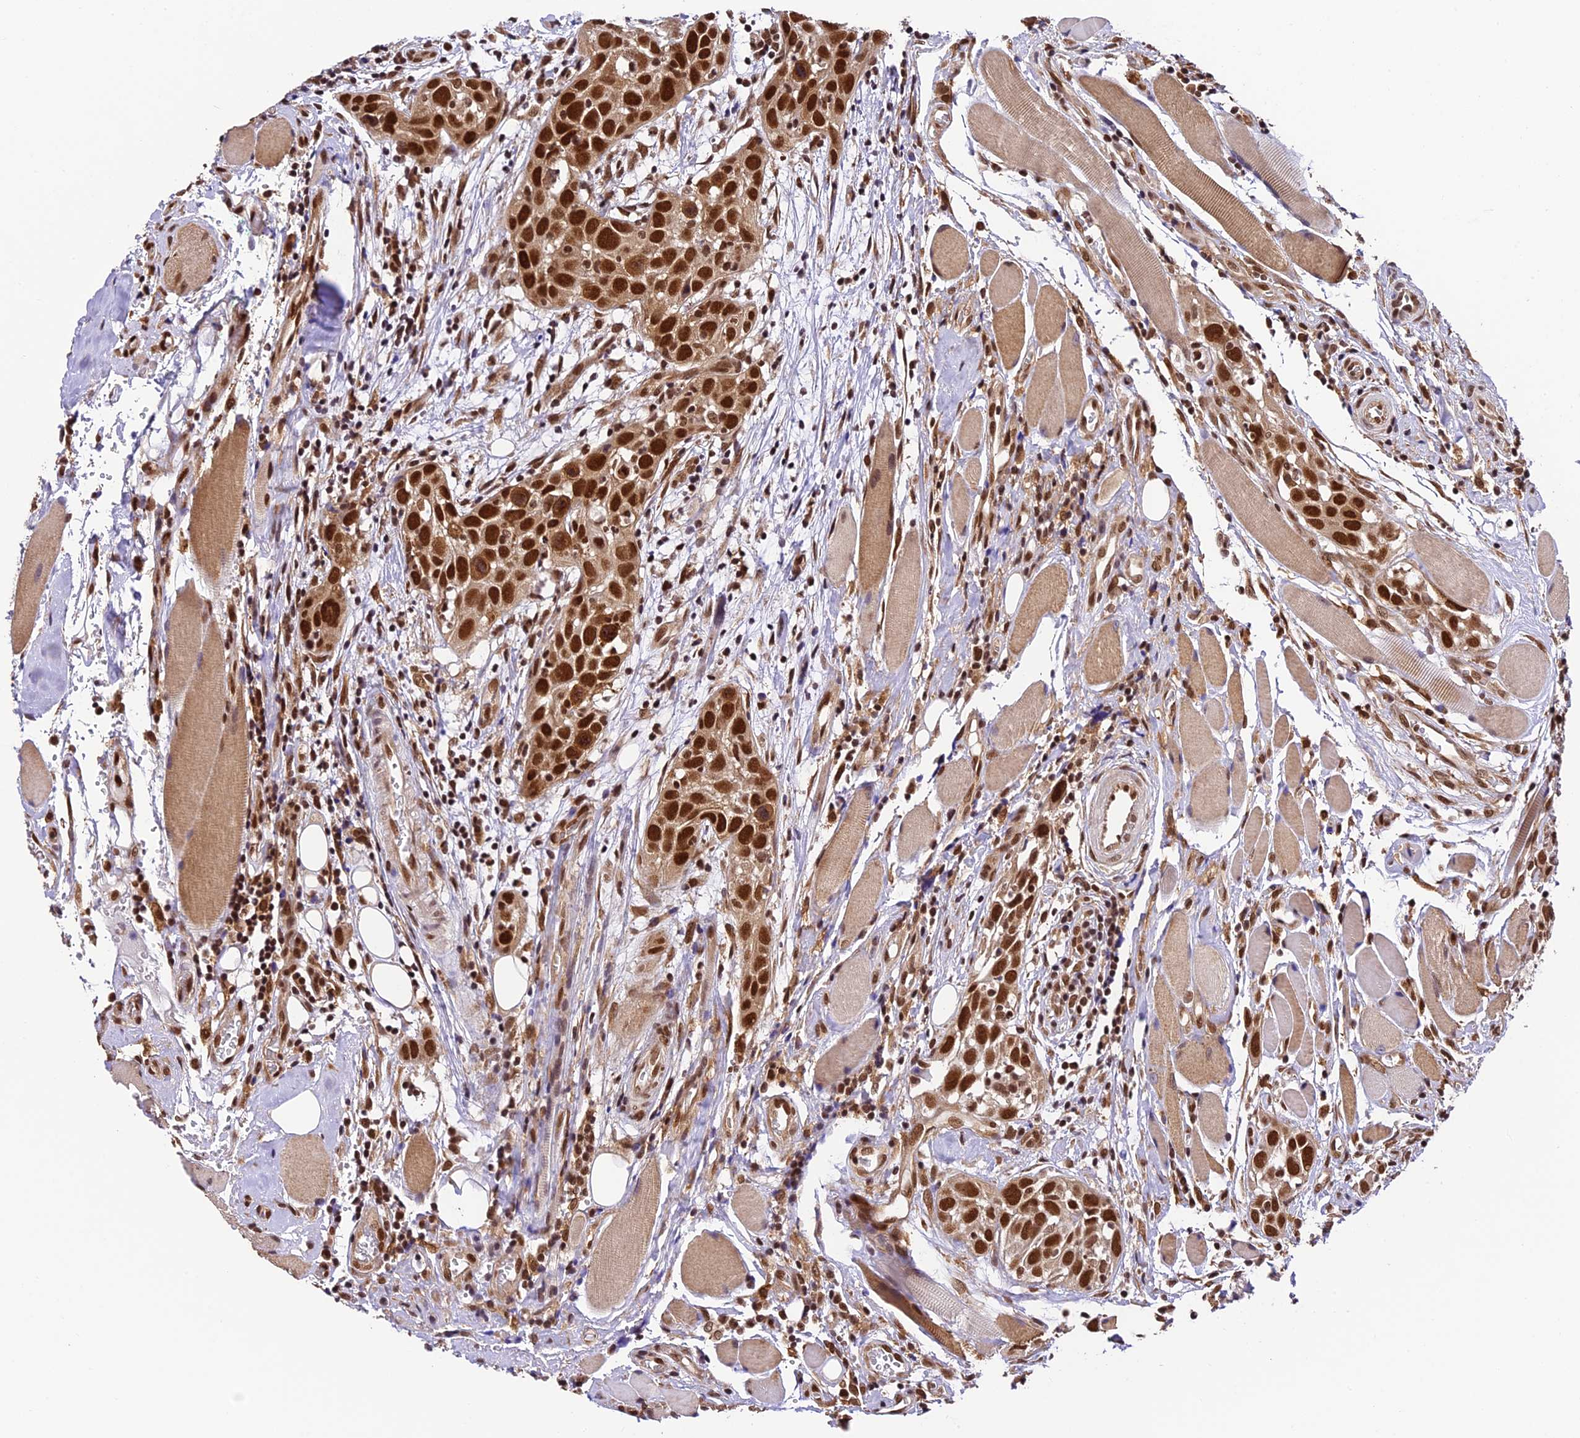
{"staining": {"intensity": "strong", "quantity": ">75%", "location": "nuclear"}, "tissue": "head and neck cancer", "cell_type": "Tumor cells", "image_type": "cancer", "snomed": [{"axis": "morphology", "description": "Squamous cell carcinoma, NOS"}, {"axis": "topography", "description": "Oral tissue"}, {"axis": "topography", "description": "Head-Neck"}], "caption": "Strong nuclear expression for a protein is appreciated in about >75% of tumor cells of squamous cell carcinoma (head and neck) using IHC.", "gene": "TRIM22", "patient": {"sex": "female", "age": 50}}